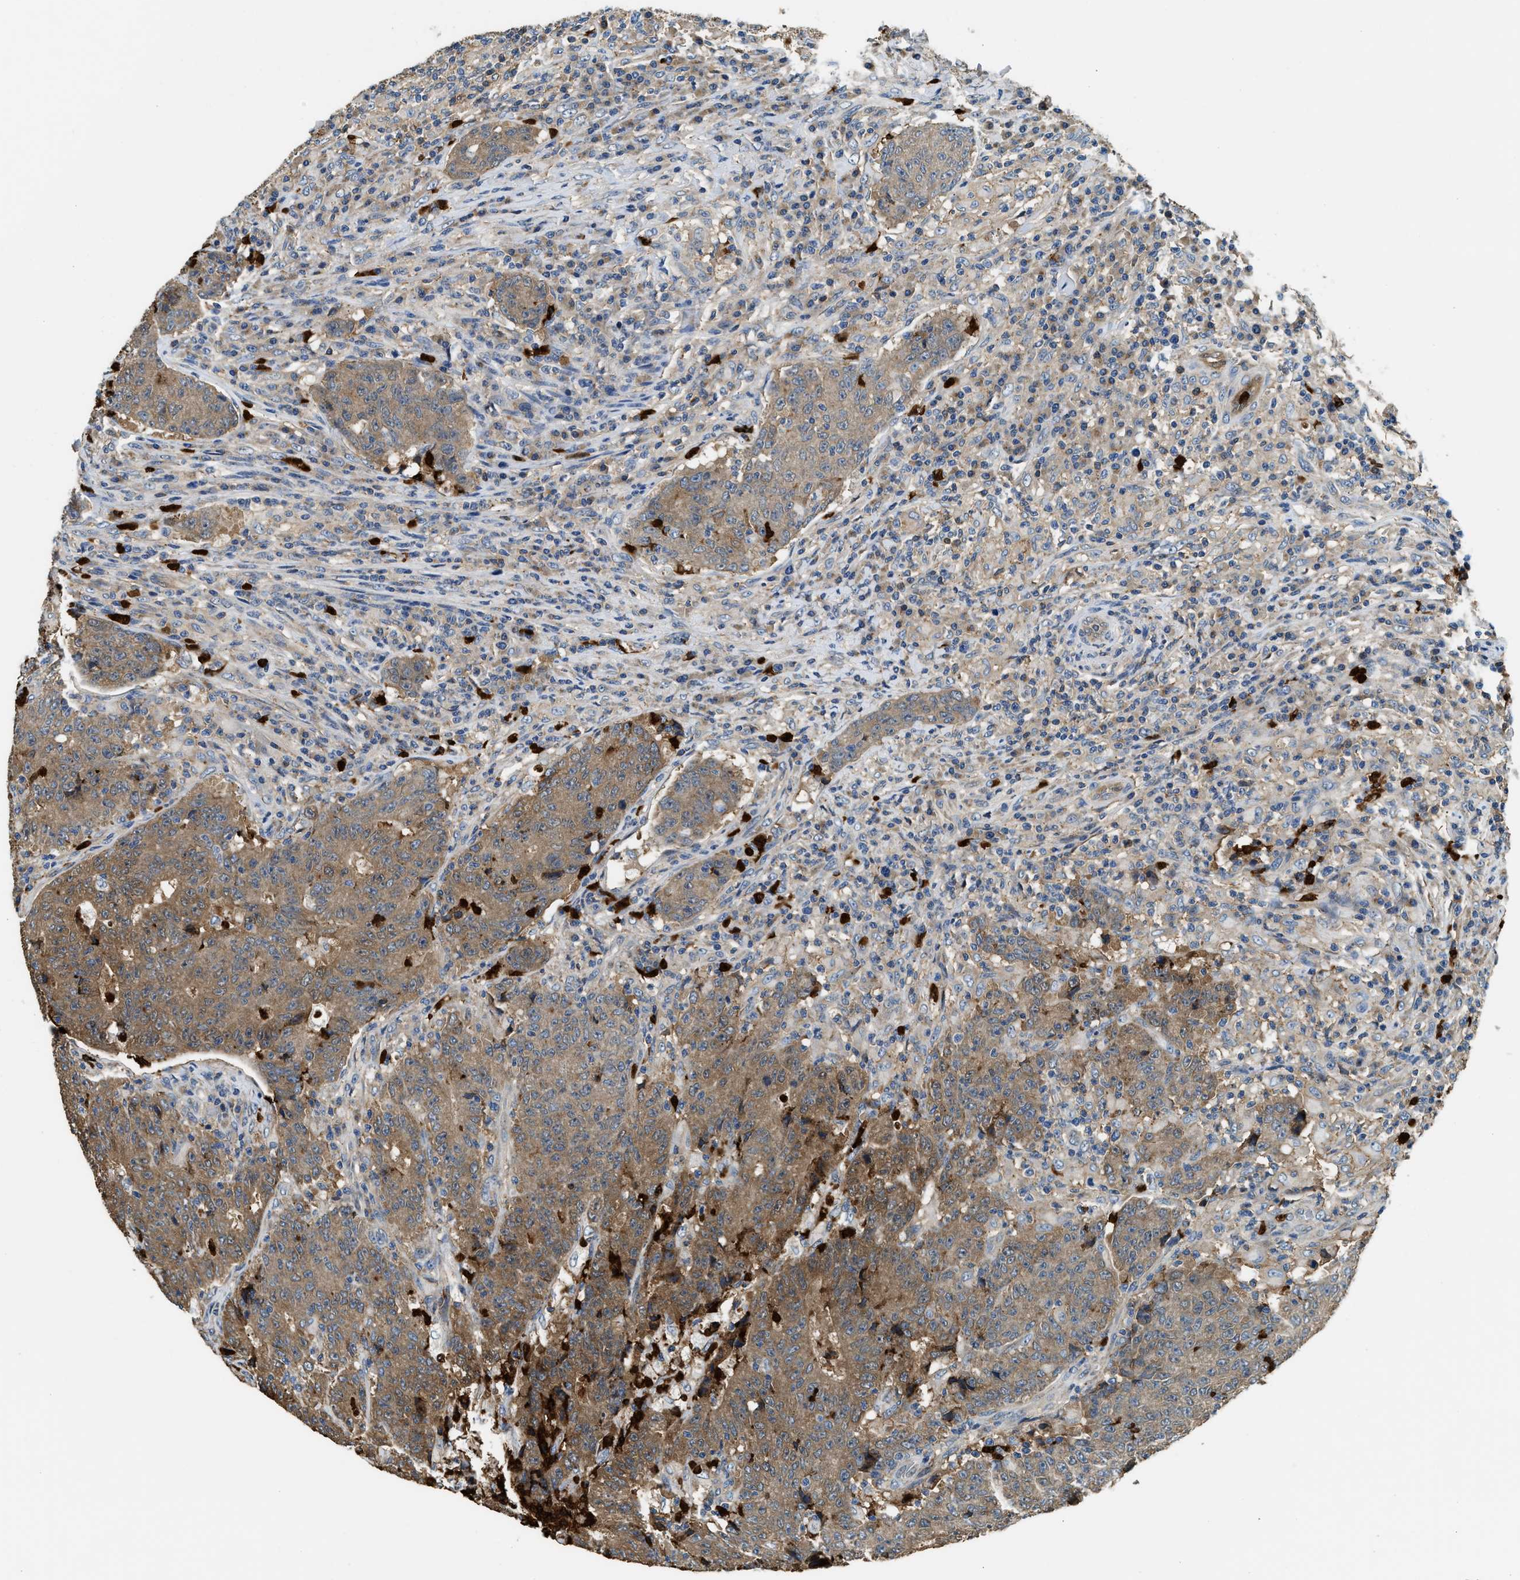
{"staining": {"intensity": "moderate", "quantity": "25%-75%", "location": "cytoplasmic/membranous"}, "tissue": "colorectal cancer", "cell_type": "Tumor cells", "image_type": "cancer", "snomed": [{"axis": "morphology", "description": "Normal tissue, NOS"}, {"axis": "morphology", "description": "Adenocarcinoma, NOS"}, {"axis": "topography", "description": "Colon"}], "caption": "Immunohistochemistry of human colorectal cancer (adenocarcinoma) exhibits medium levels of moderate cytoplasmic/membranous expression in approximately 25%-75% of tumor cells.", "gene": "ANXA3", "patient": {"sex": "female", "age": 75}}